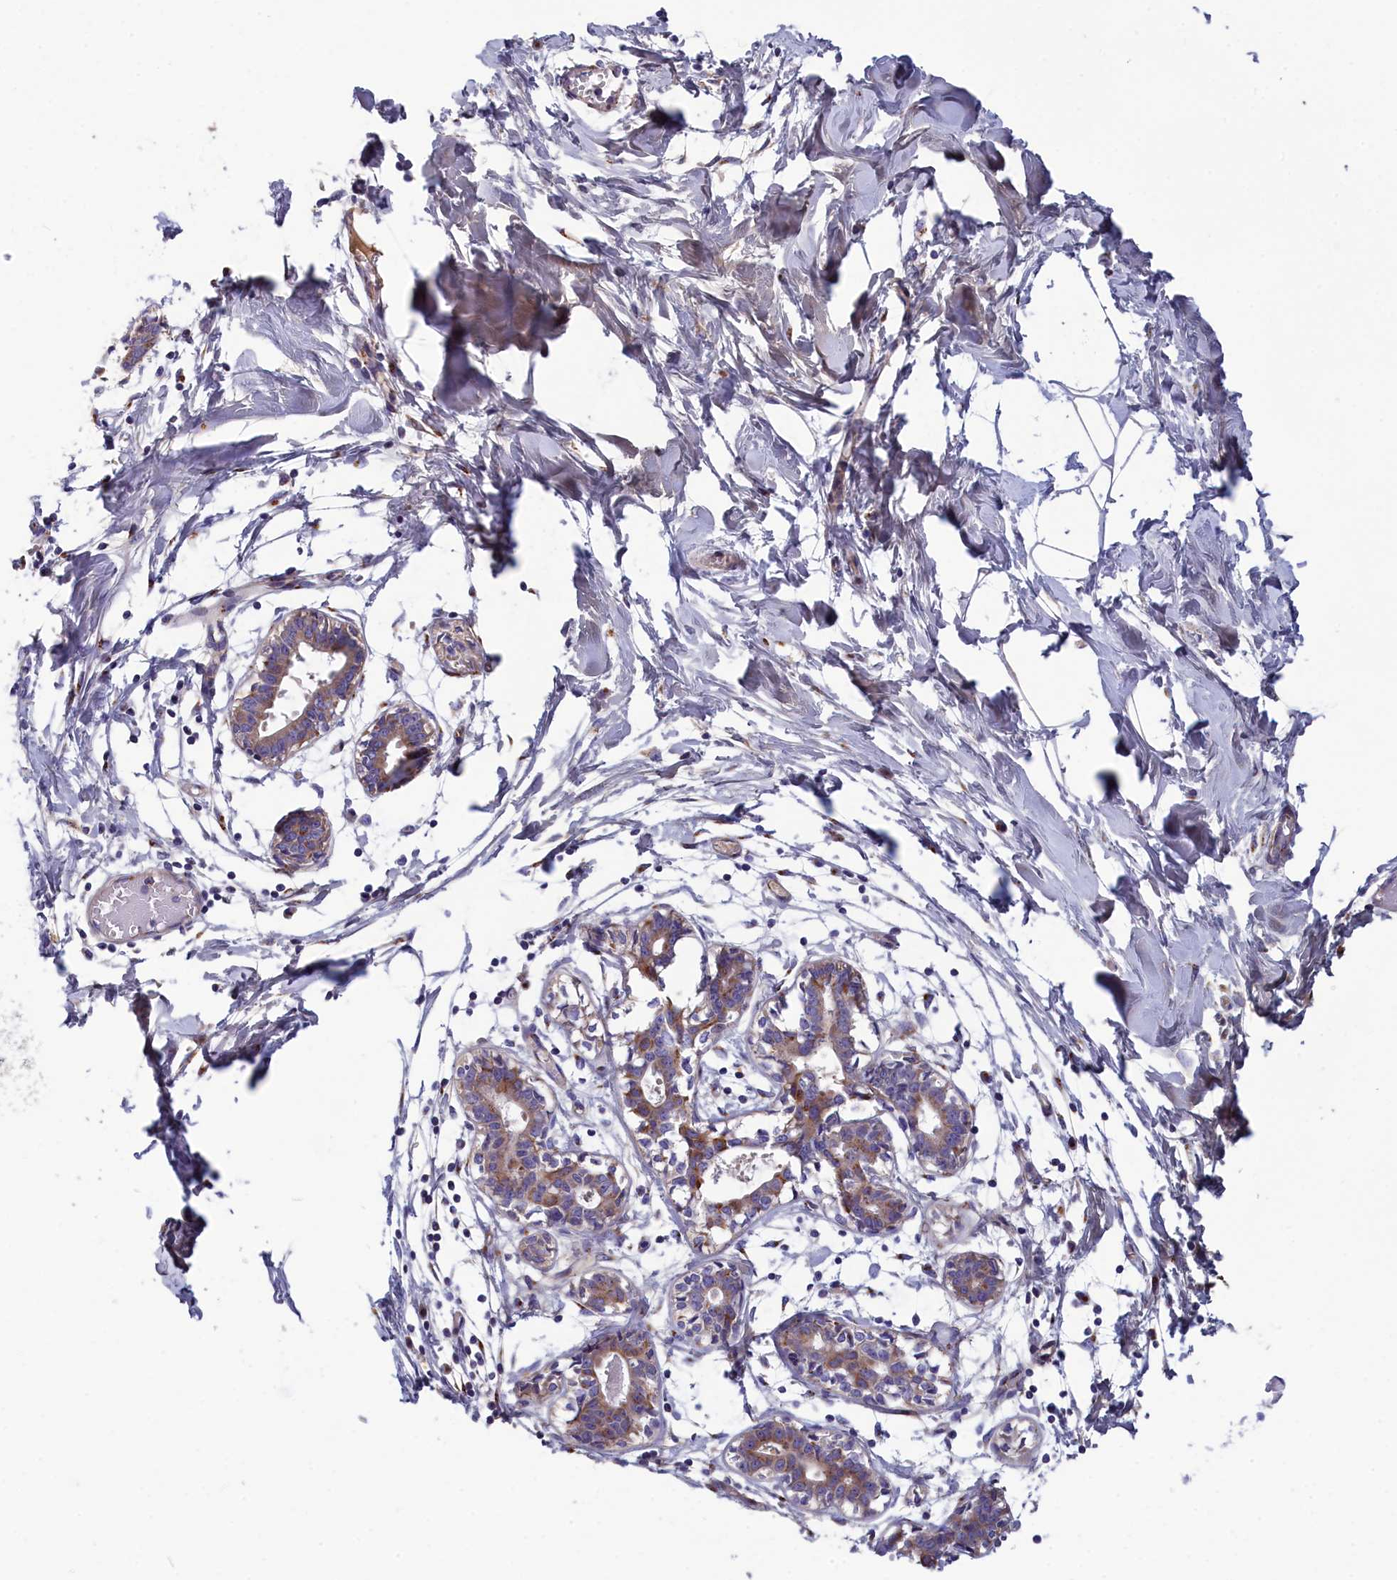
{"staining": {"intensity": "negative", "quantity": "none", "location": "none"}, "tissue": "breast", "cell_type": "Adipocytes", "image_type": "normal", "snomed": [{"axis": "morphology", "description": "Normal tissue, NOS"}, {"axis": "topography", "description": "Breast"}], "caption": "A micrograph of breast stained for a protein exhibits no brown staining in adipocytes. (DAB immunohistochemistry (IHC) visualized using brightfield microscopy, high magnification).", "gene": "TUBGCP4", "patient": {"sex": "female", "age": 27}}